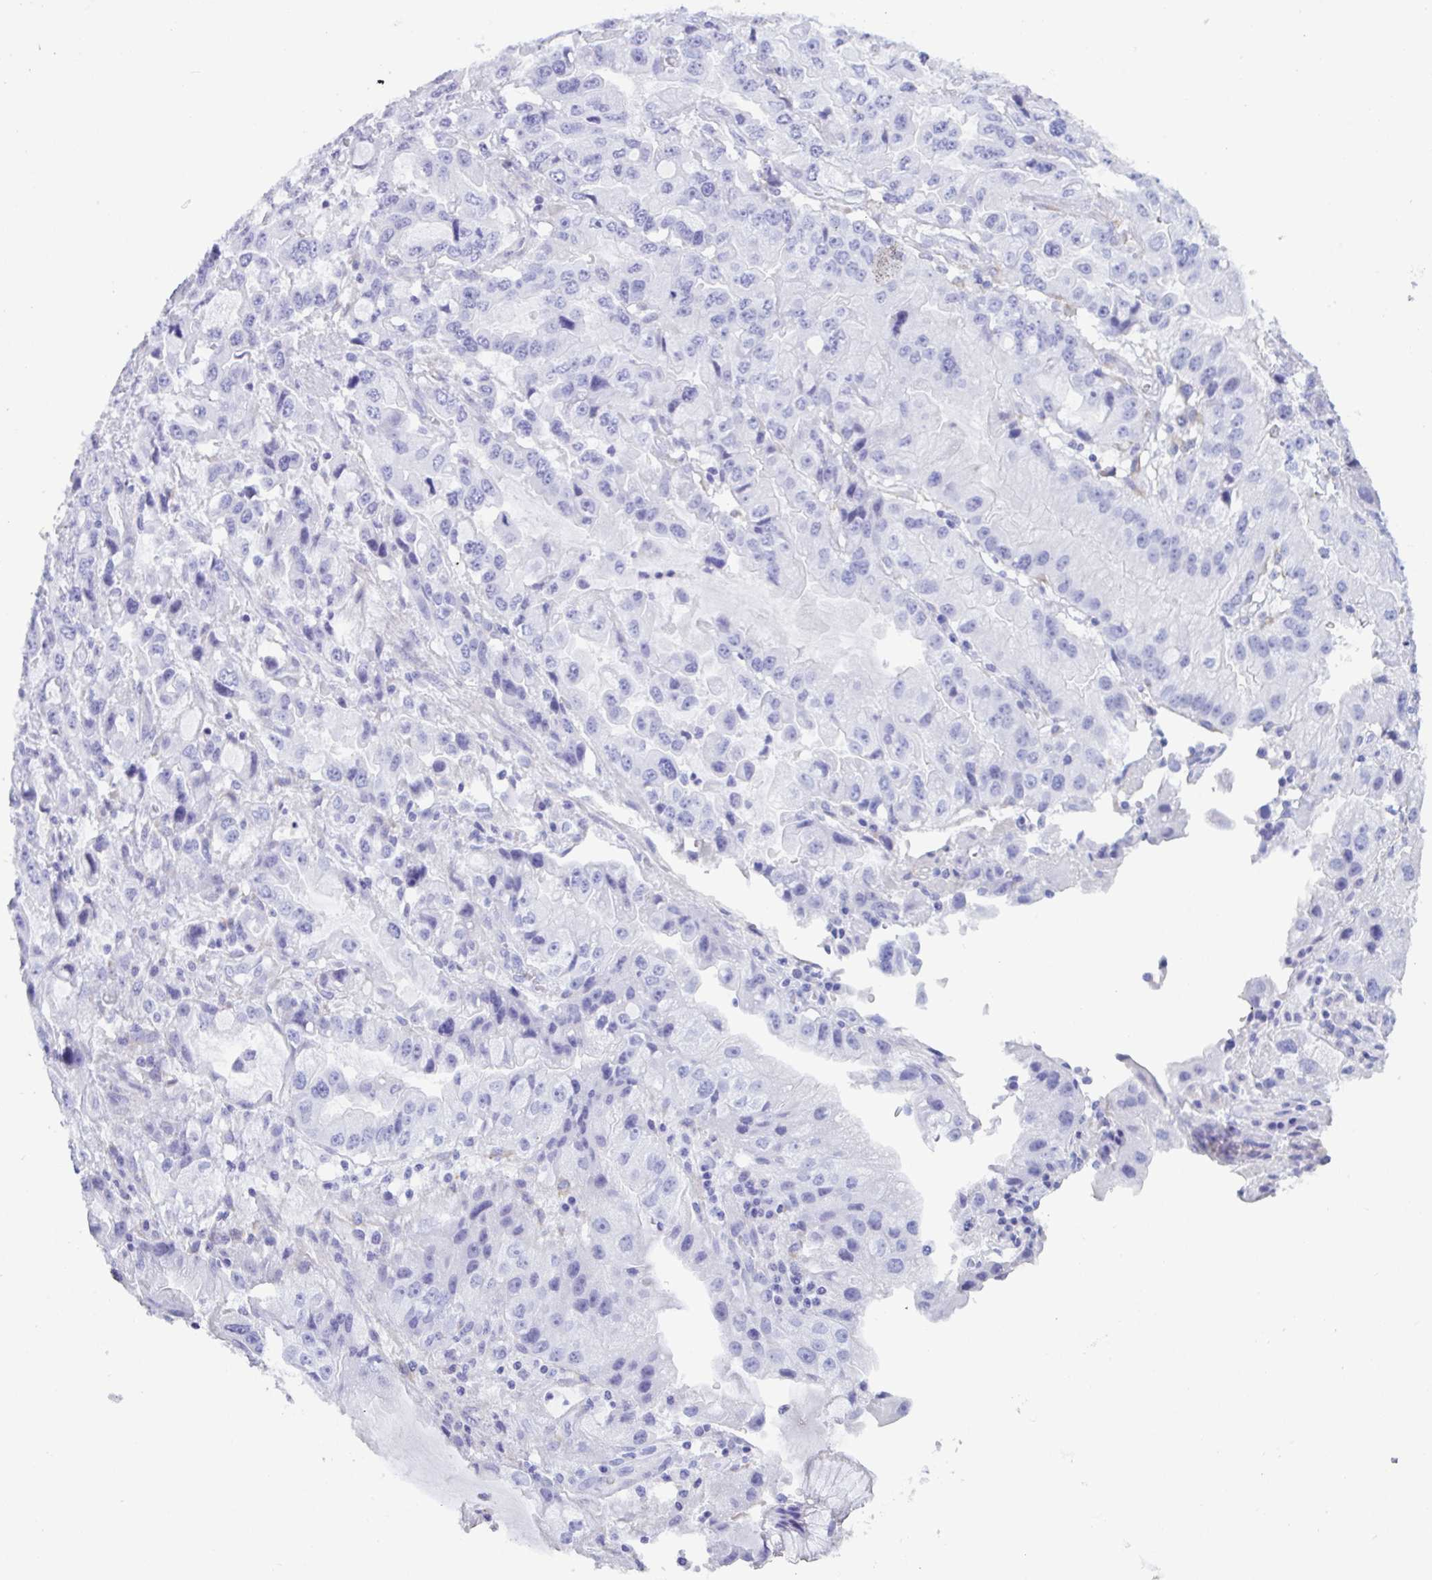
{"staining": {"intensity": "negative", "quantity": "none", "location": "none"}, "tissue": "stomach cancer", "cell_type": "Tumor cells", "image_type": "cancer", "snomed": [{"axis": "morphology", "description": "Adenocarcinoma, NOS"}, {"axis": "topography", "description": "Stomach, lower"}], "caption": "IHC photomicrograph of stomach cancer (adenocarcinoma) stained for a protein (brown), which displays no positivity in tumor cells.", "gene": "TNNC1", "patient": {"sex": "female", "age": 93}}